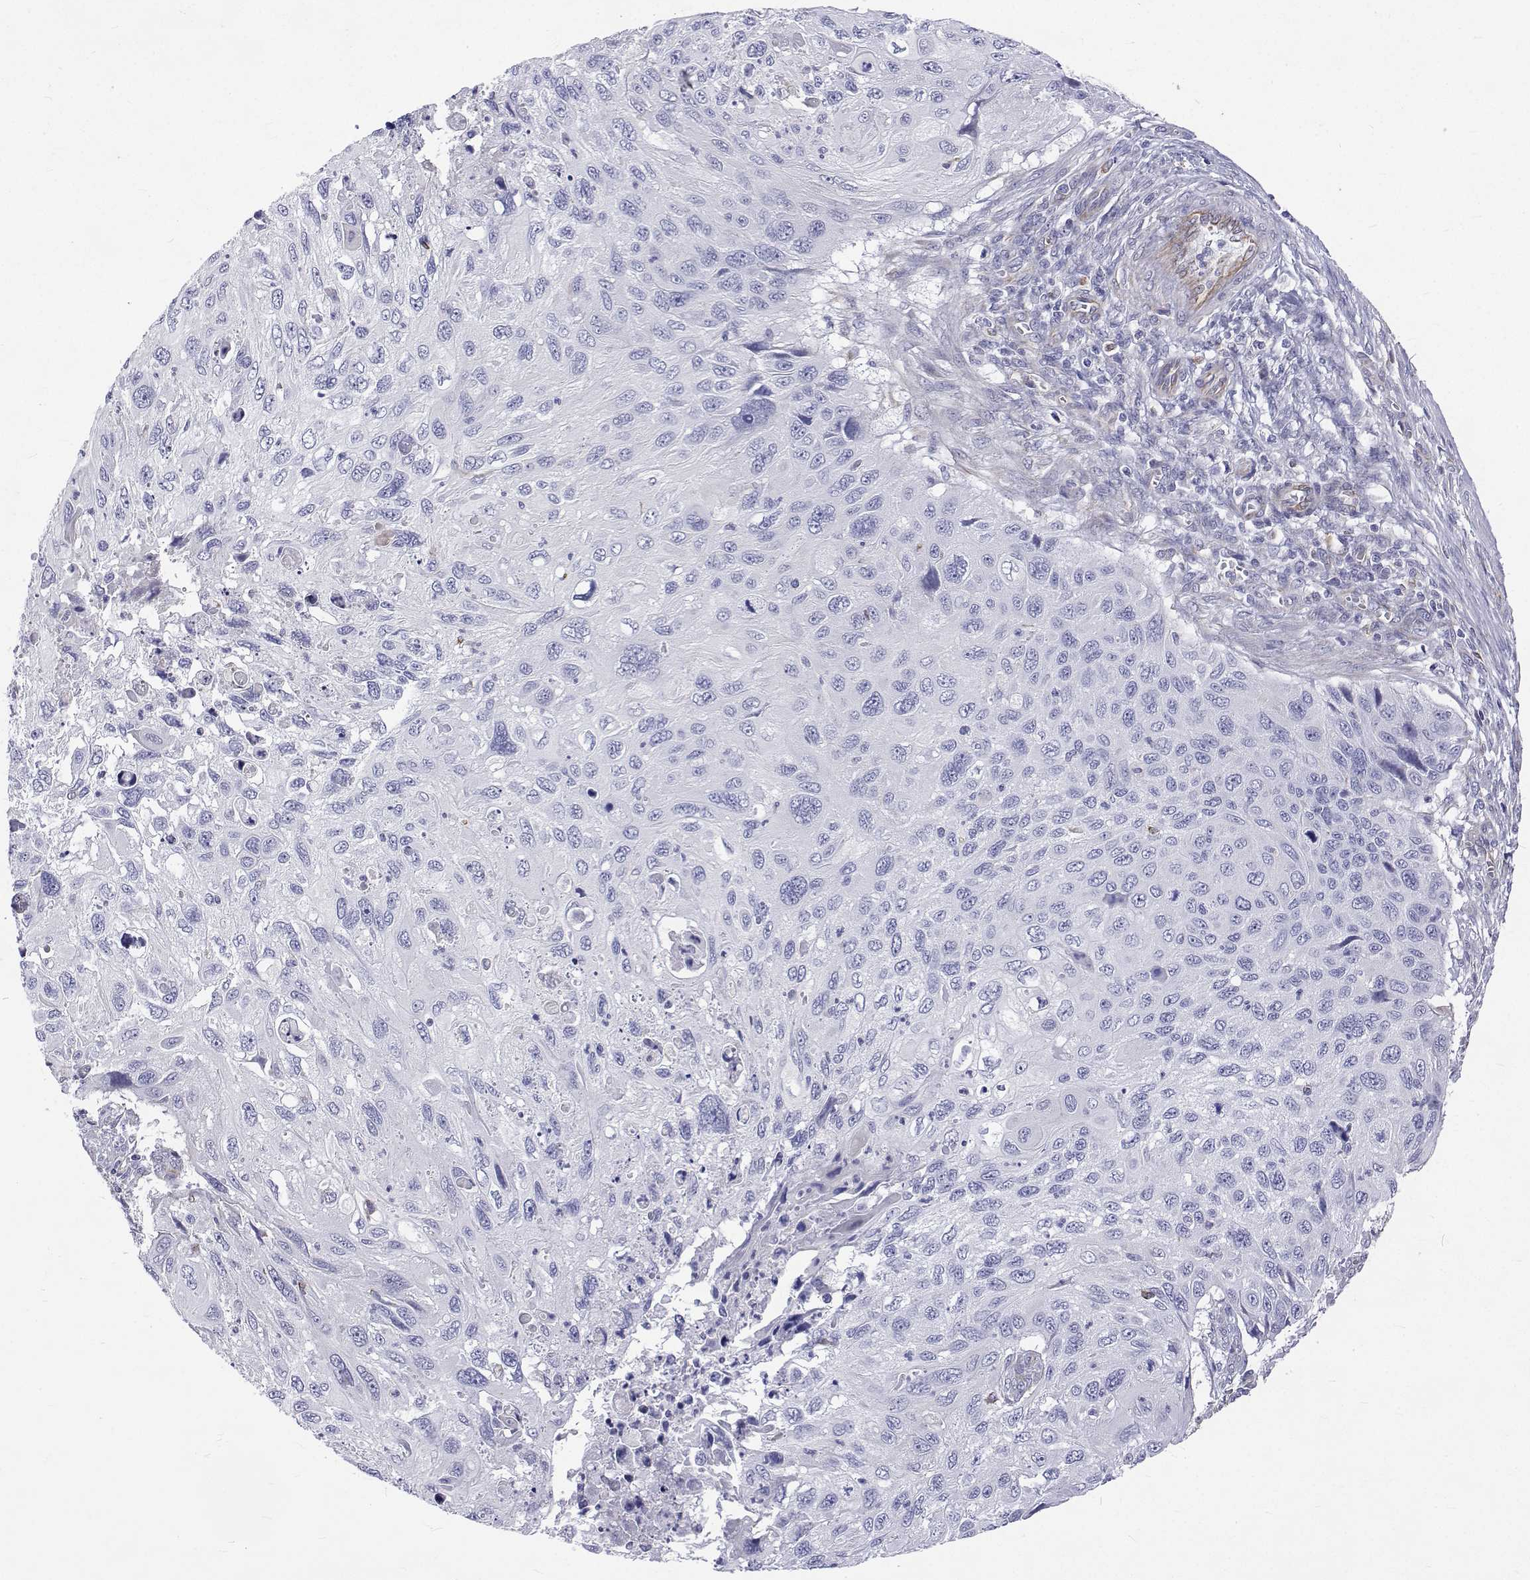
{"staining": {"intensity": "negative", "quantity": "none", "location": "none"}, "tissue": "cervical cancer", "cell_type": "Tumor cells", "image_type": "cancer", "snomed": [{"axis": "morphology", "description": "Squamous cell carcinoma, NOS"}, {"axis": "topography", "description": "Cervix"}], "caption": "Tumor cells are negative for brown protein staining in cervical squamous cell carcinoma.", "gene": "OPRPN", "patient": {"sex": "female", "age": 70}}